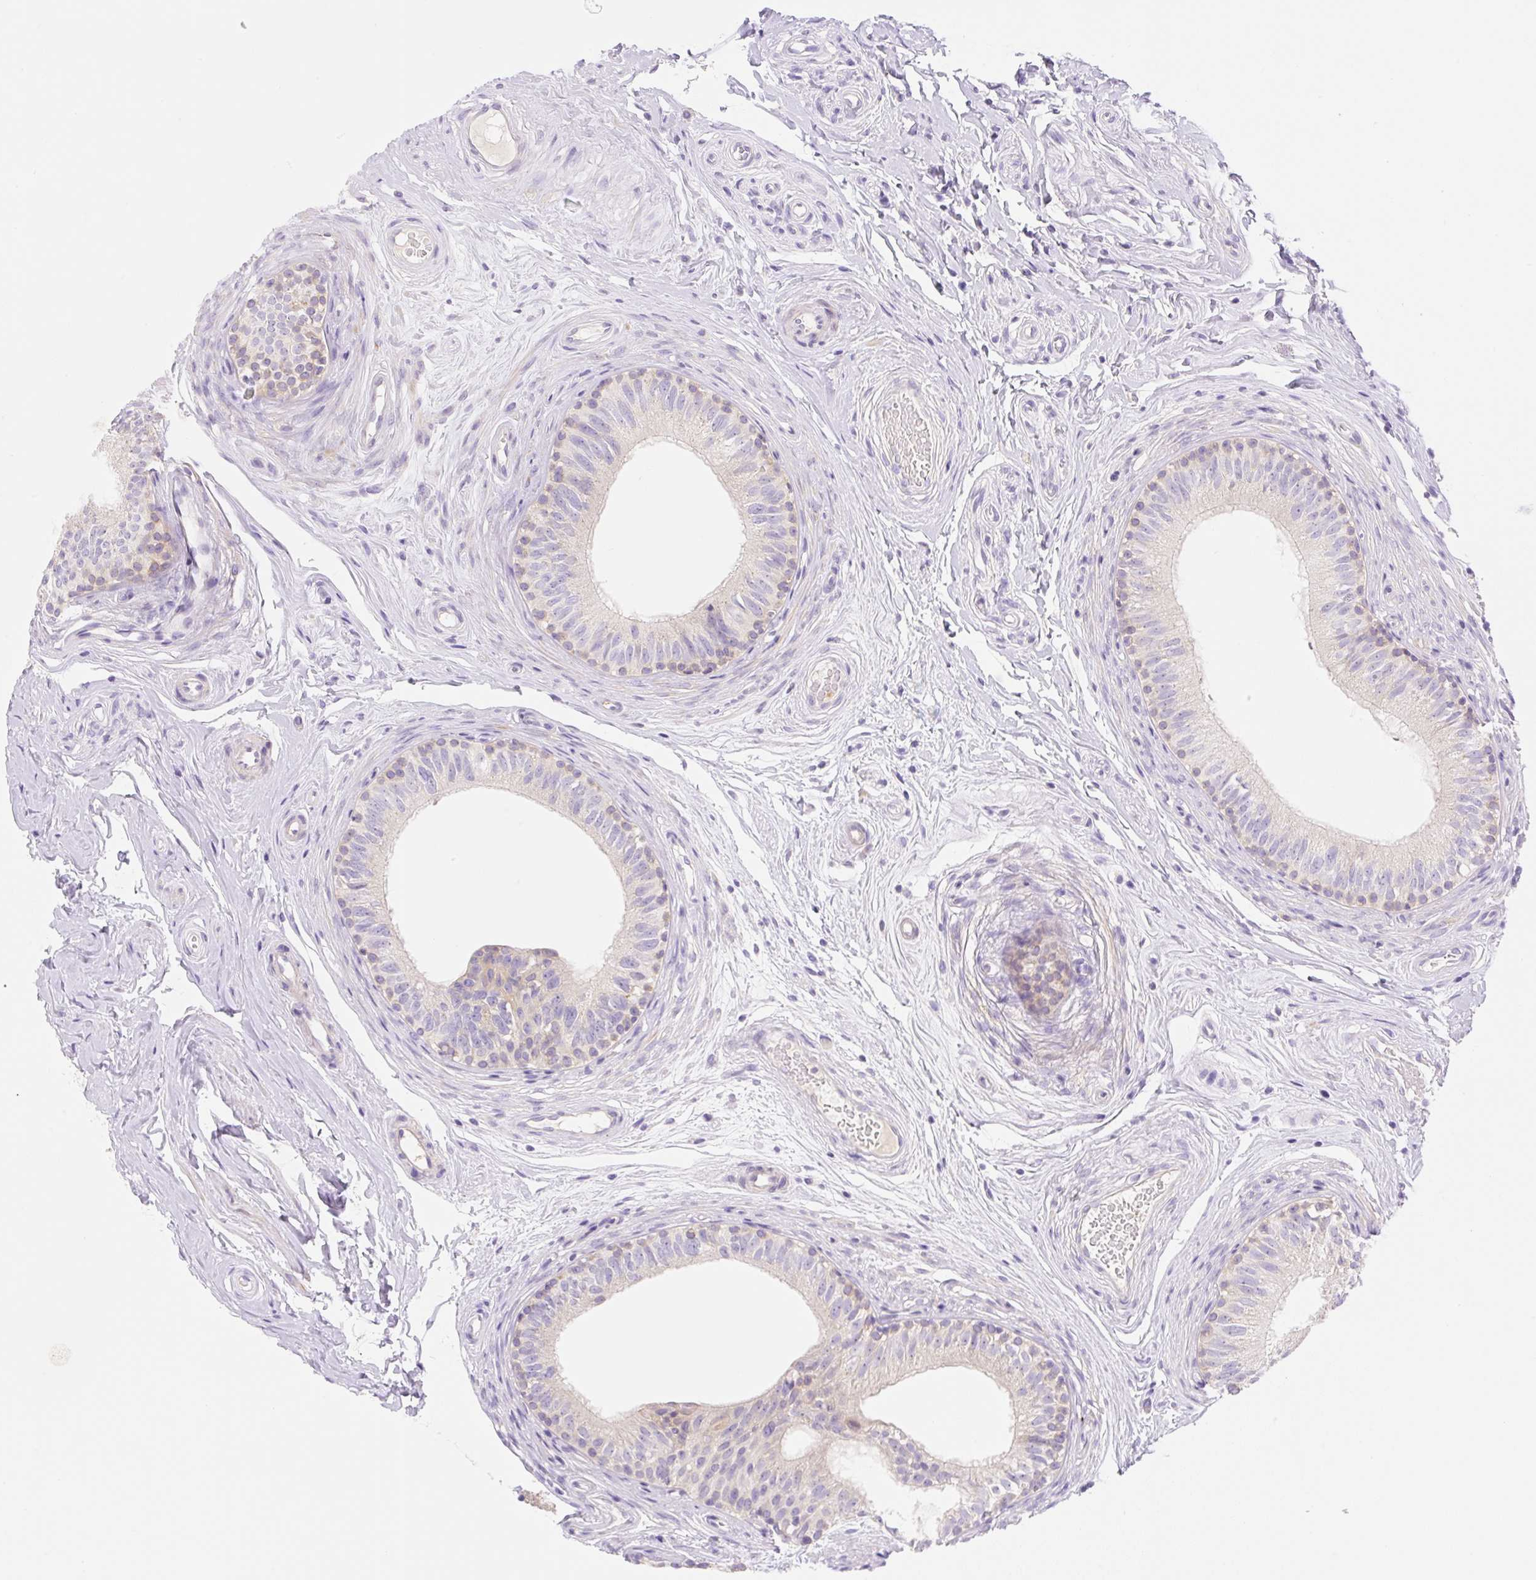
{"staining": {"intensity": "weak", "quantity": "<25%", "location": "cytoplasmic/membranous"}, "tissue": "epididymis", "cell_type": "Glandular cells", "image_type": "normal", "snomed": [{"axis": "morphology", "description": "Normal tissue, NOS"}, {"axis": "morphology", "description": "Seminoma, NOS"}, {"axis": "topography", "description": "Testis"}, {"axis": "topography", "description": "Epididymis"}], "caption": "This is an immunohistochemistry histopathology image of normal epididymis. There is no positivity in glandular cells.", "gene": "DENND5A", "patient": {"sex": "male", "age": 45}}